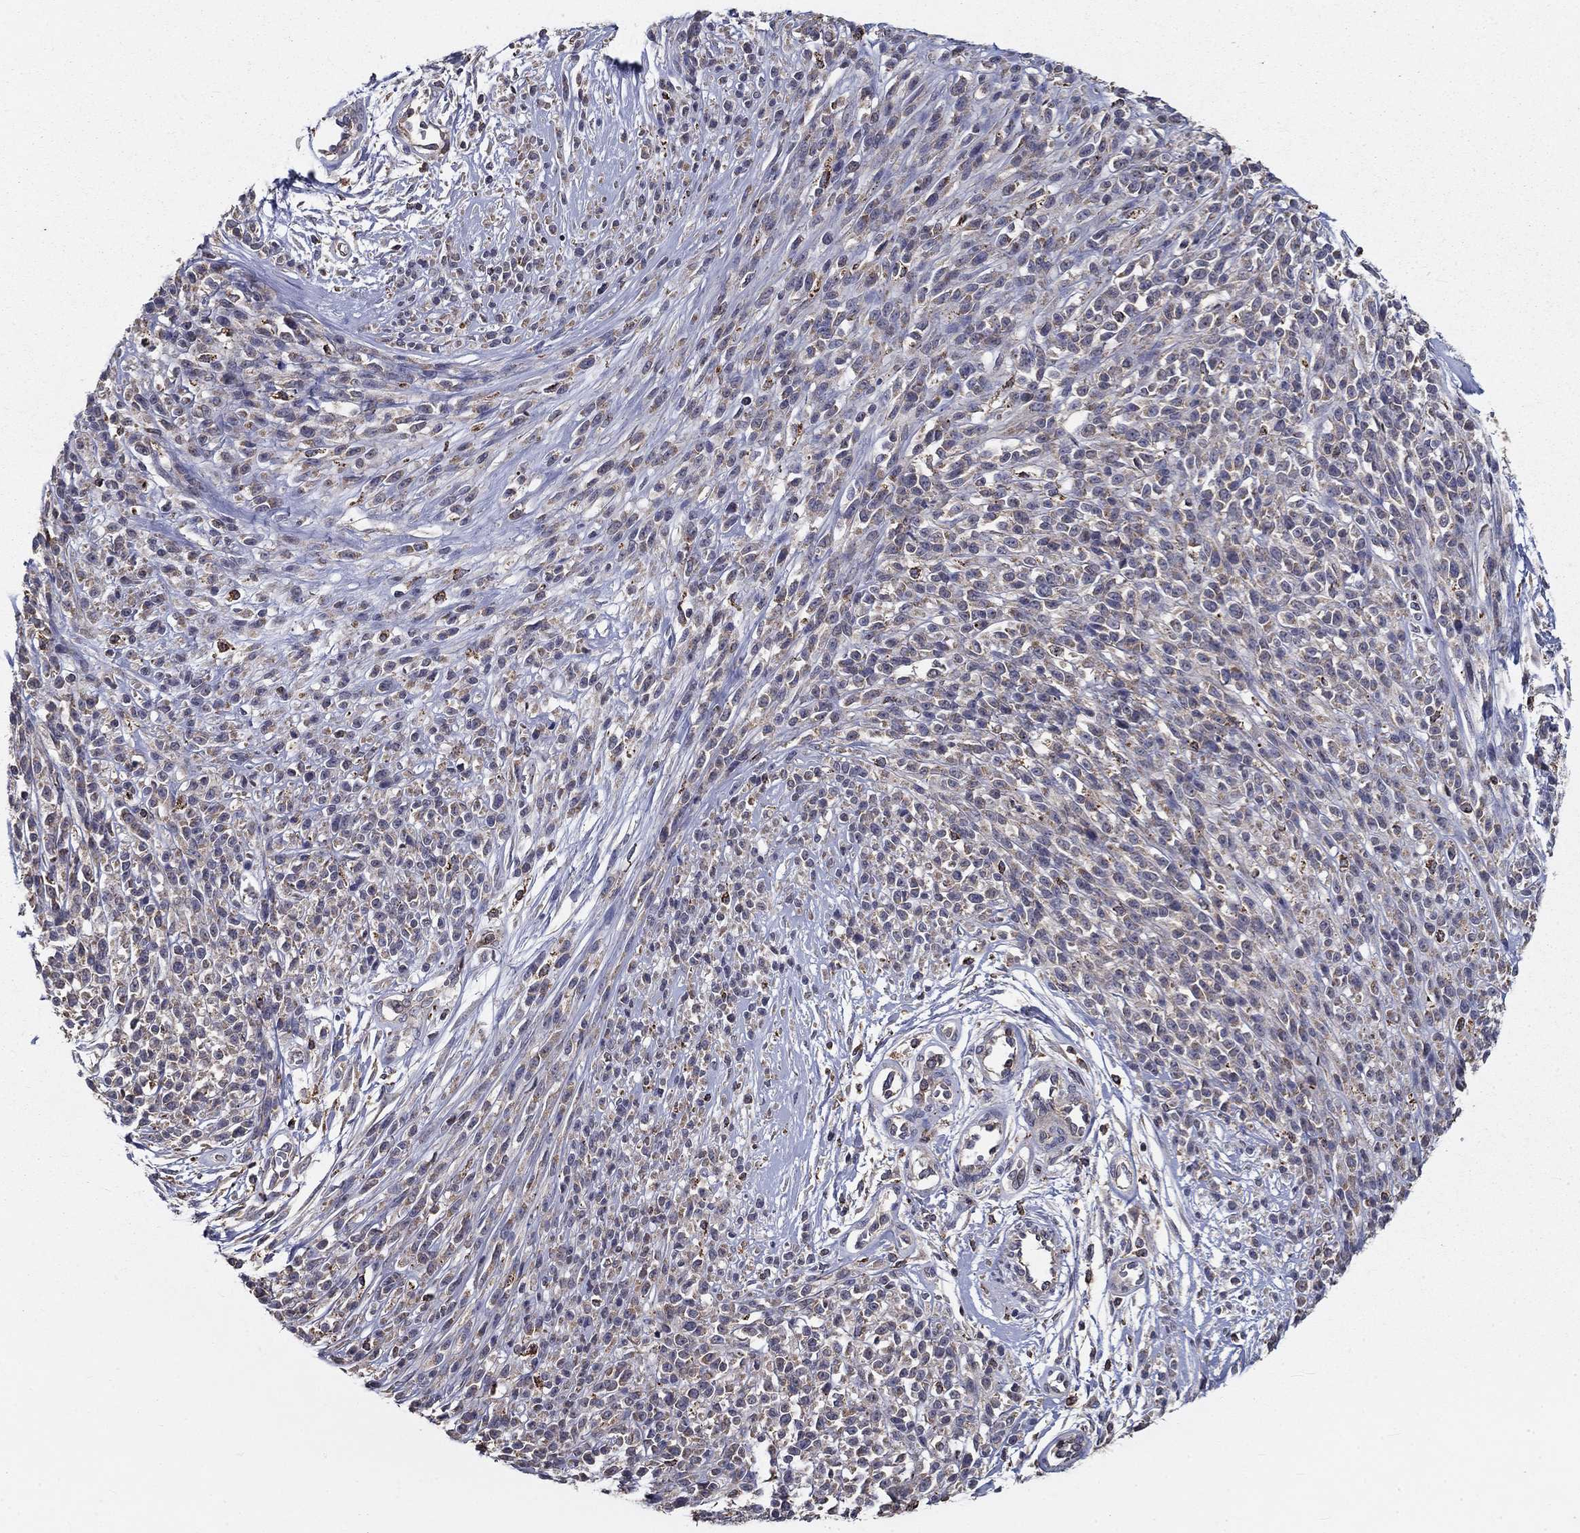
{"staining": {"intensity": "negative", "quantity": "none", "location": "none"}, "tissue": "melanoma", "cell_type": "Tumor cells", "image_type": "cancer", "snomed": [{"axis": "morphology", "description": "Malignant melanoma, NOS"}, {"axis": "topography", "description": "Skin"}, {"axis": "topography", "description": "Skin of trunk"}], "caption": "A micrograph of melanoma stained for a protein reveals no brown staining in tumor cells.", "gene": "ALDH4A1", "patient": {"sex": "male", "age": 74}}